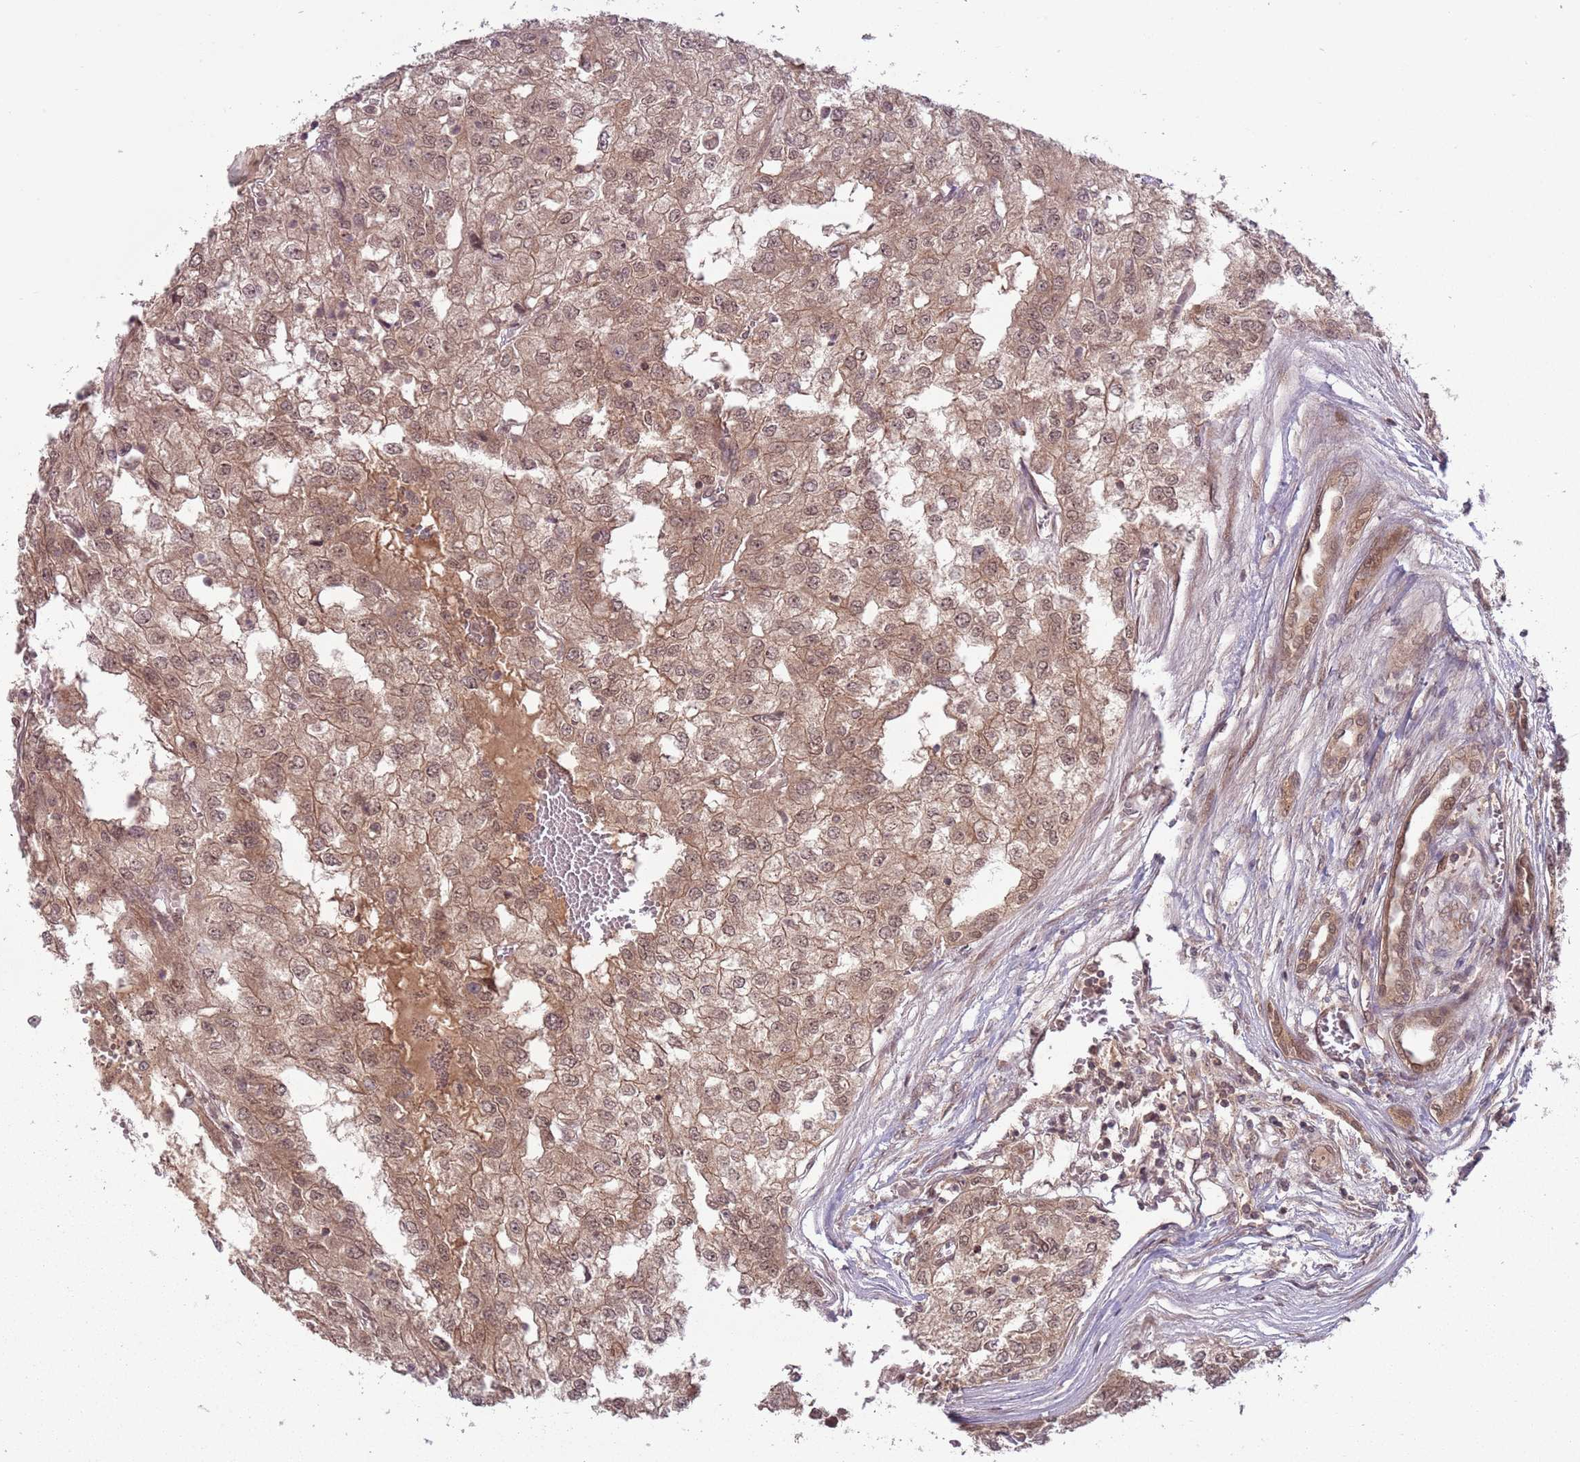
{"staining": {"intensity": "weak", "quantity": ">75%", "location": "cytoplasmic/membranous,nuclear"}, "tissue": "renal cancer", "cell_type": "Tumor cells", "image_type": "cancer", "snomed": [{"axis": "morphology", "description": "Adenocarcinoma, NOS"}, {"axis": "topography", "description": "Kidney"}], "caption": "About >75% of tumor cells in human renal cancer demonstrate weak cytoplasmic/membranous and nuclear protein expression as visualized by brown immunohistochemical staining.", "gene": "ADAMTS3", "patient": {"sex": "female", "age": 54}}